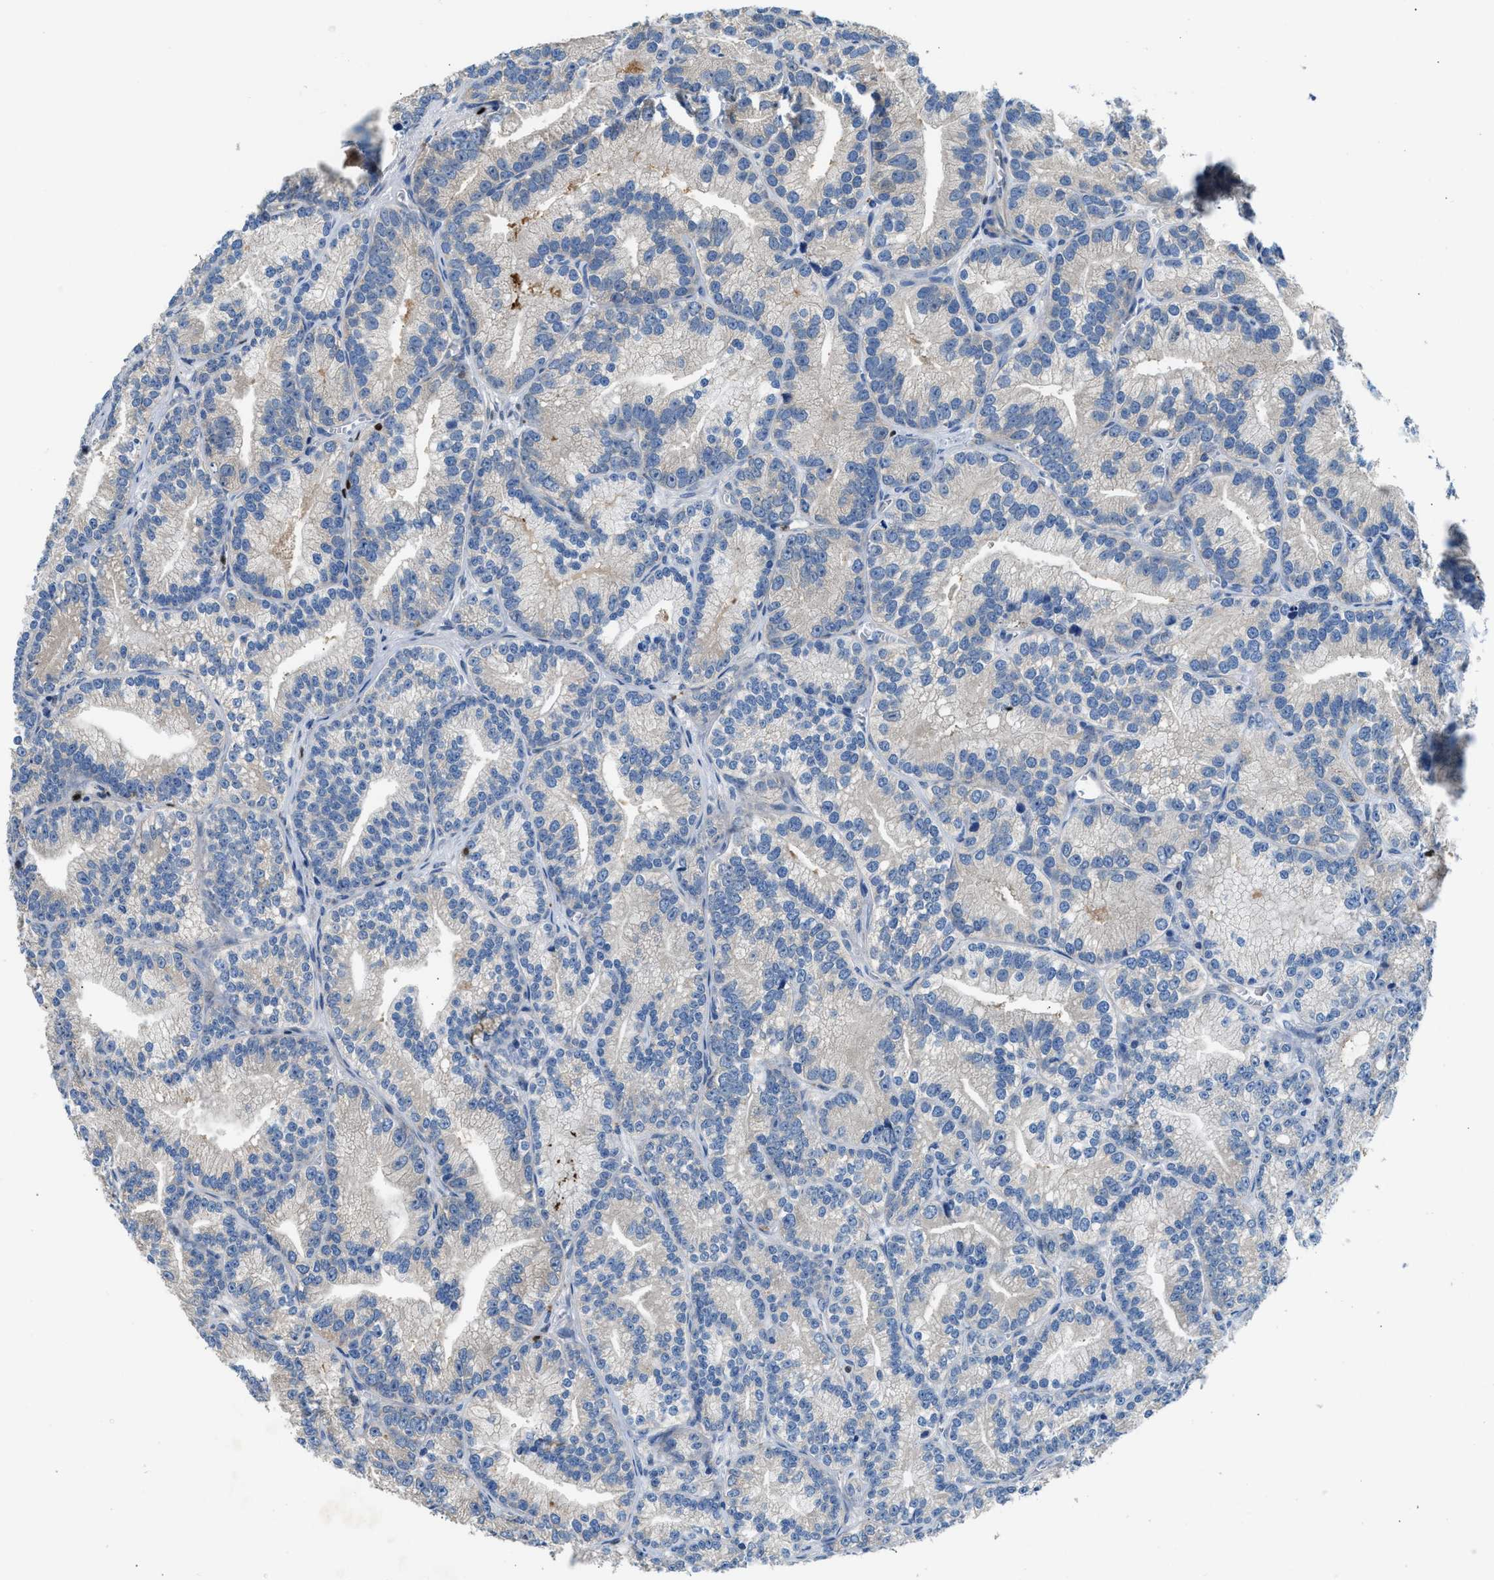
{"staining": {"intensity": "negative", "quantity": "none", "location": "none"}, "tissue": "prostate cancer", "cell_type": "Tumor cells", "image_type": "cancer", "snomed": [{"axis": "morphology", "description": "Adenocarcinoma, Low grade"}, {"axis": "topography", "description": "Prostate"}], "caption": "IHC of prostate cancer (adenocarcinoma (low-grade)) reveals no staining in tumor cells.", "gene": "TOX", "patient": {"sex": "male", "age": 89}}